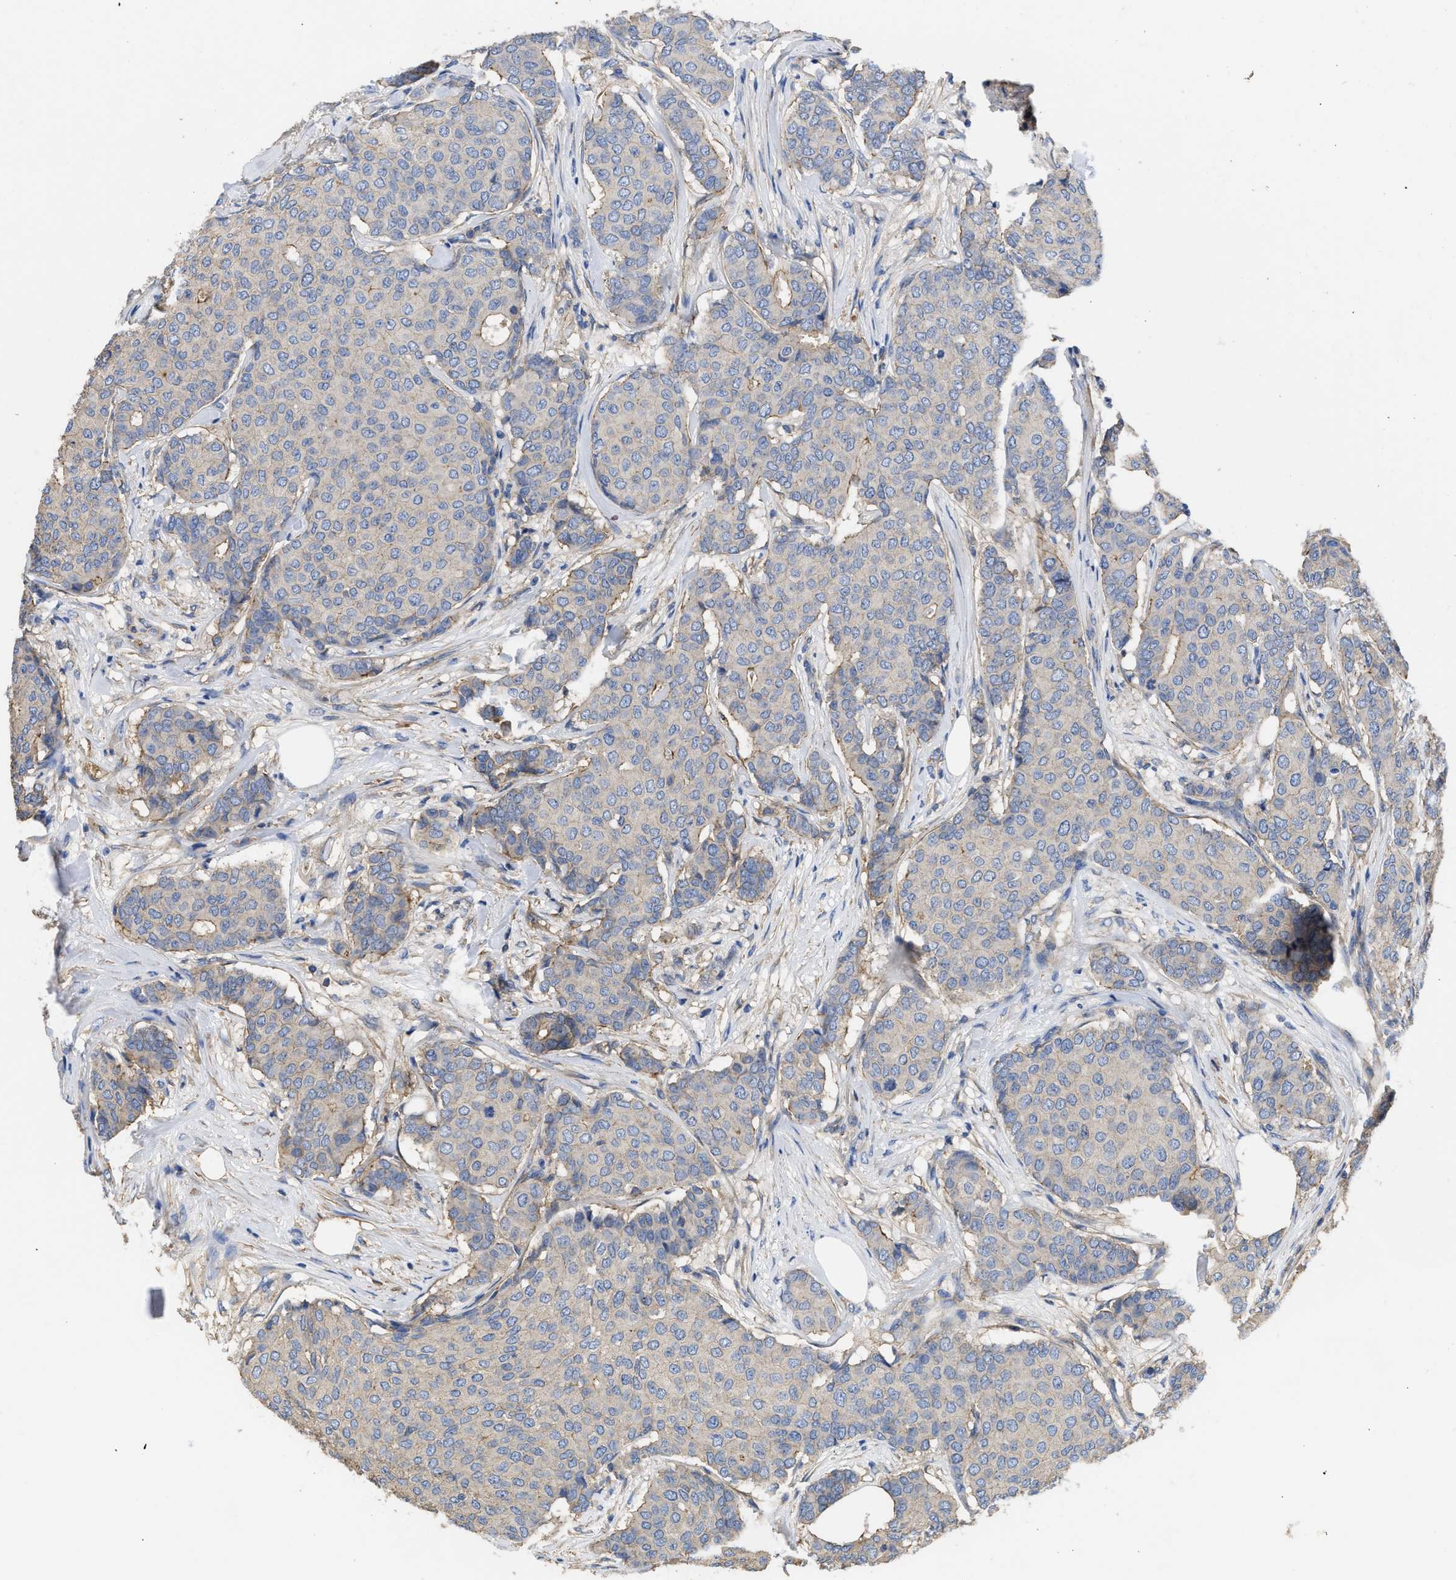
{"staining": {"intensity": "weak", "quantity": "<25%", "location": "cytoplasmic/membranous"}, "tissue": "breast cancer", "cell_type": "Tumor cells", "image_type": "cancer", "snomed": [{"axis": "morphology", "description": "Duct carcinoma"}, {"axis": "topography", "description": "Breast"}], "caption": "High magnification brightfield microscopy of breast intraductal carcinoma stained with DAB (brown) and counterstained with hematoxylin (blue): tumor cells show no significant expression. (DAB (3,3'-diaminobenzidine) IHC visualized using brightfield microscopy, high magnification).", "gene": "USP4", "patient": {"sex": "female", "age": 75}}